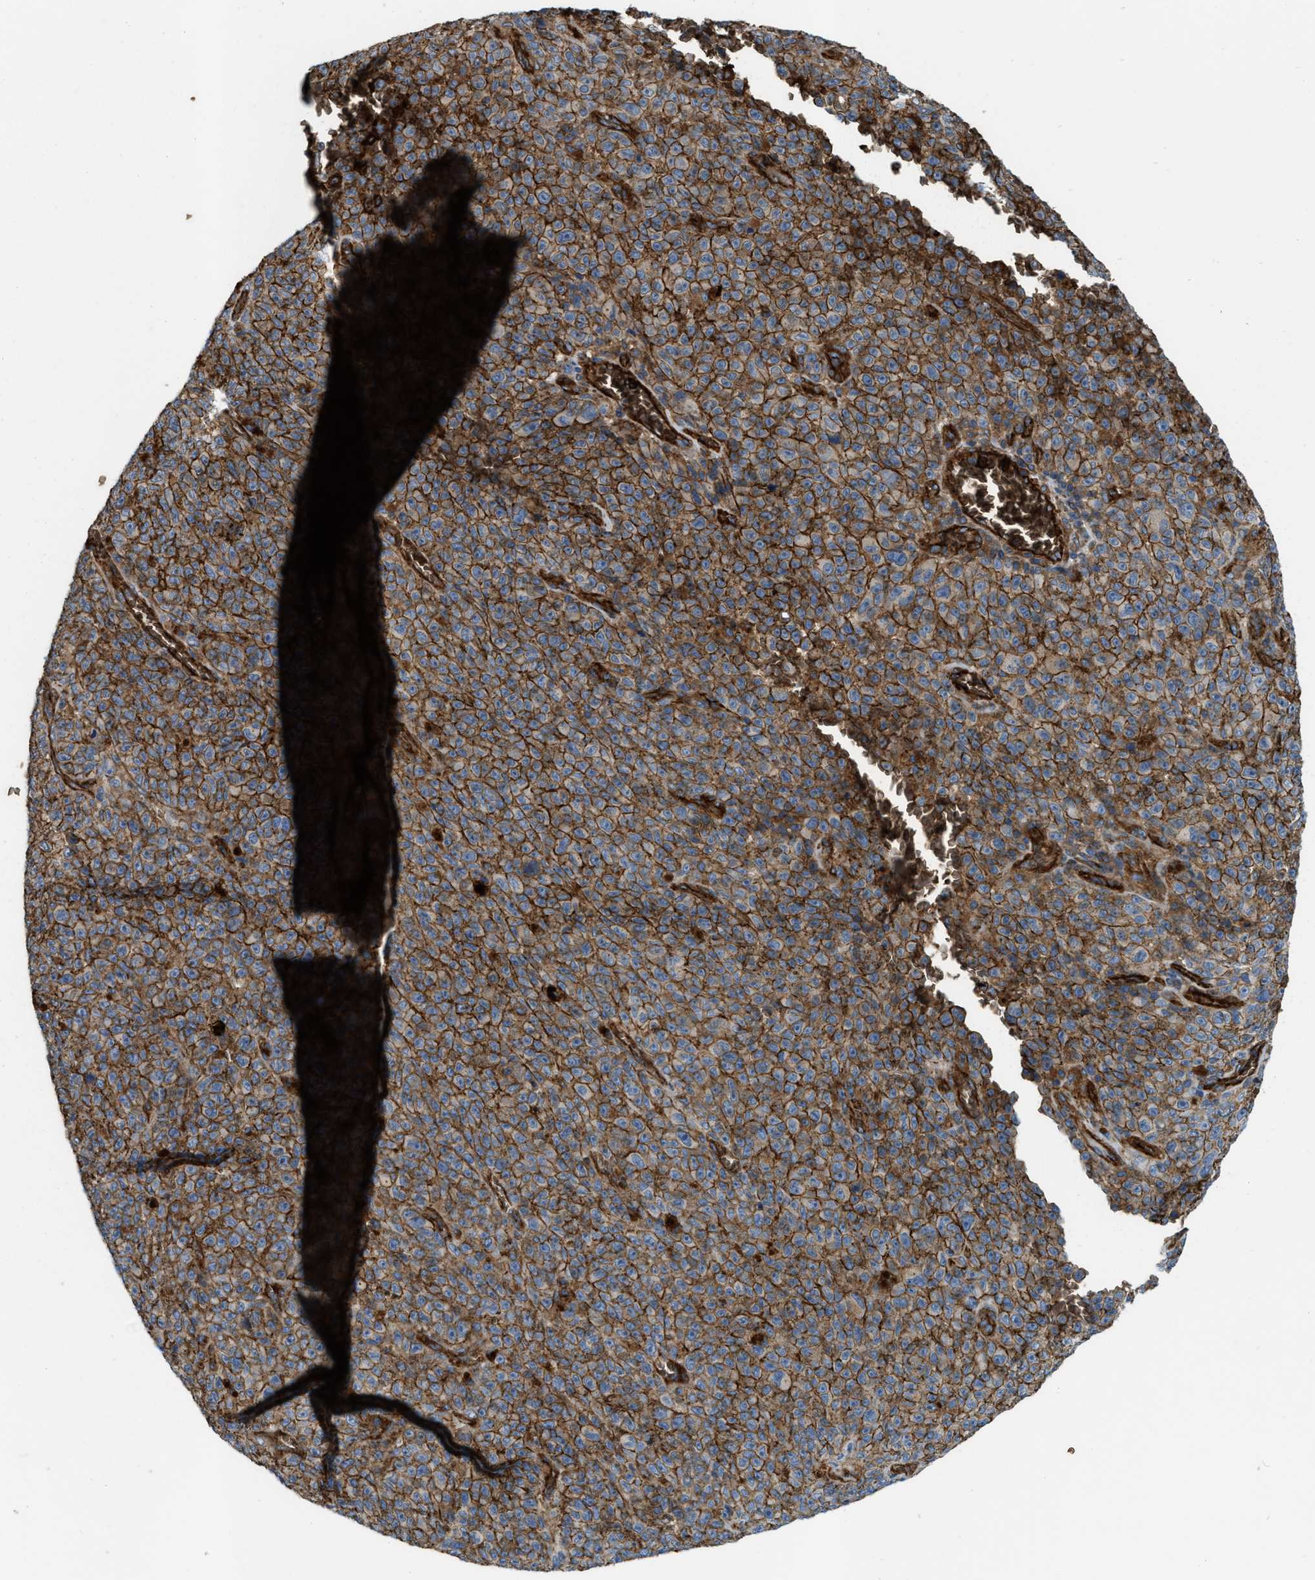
{"staining": {"intensity": "strong", "quantity": ">75%", "location": "cytoplasmic/membranous"}, "tissue": "melanoma", "cell_type": "Tumor cells", "image_type": "cancer", "snomed": [{"axis": "morphology", "description": "Malignant melanoma, NOS"}, {"axis": "topography", "description": "Skin"}], "caption": "High-magnification brightfield microscopy of malignant melanoma stained with DAB (brown) and counterstained with hematoxylin (blue). tumor cells exhibit strong cytoplasmic/membranous positivity is present in about>75% of cells. The staining was performed using DAB, with brown indicating positive protein expression. Nuclei are stained blue with hematoxylin.", "gene": "ERC1", "patient": {"sex": "female", "age": 82}}